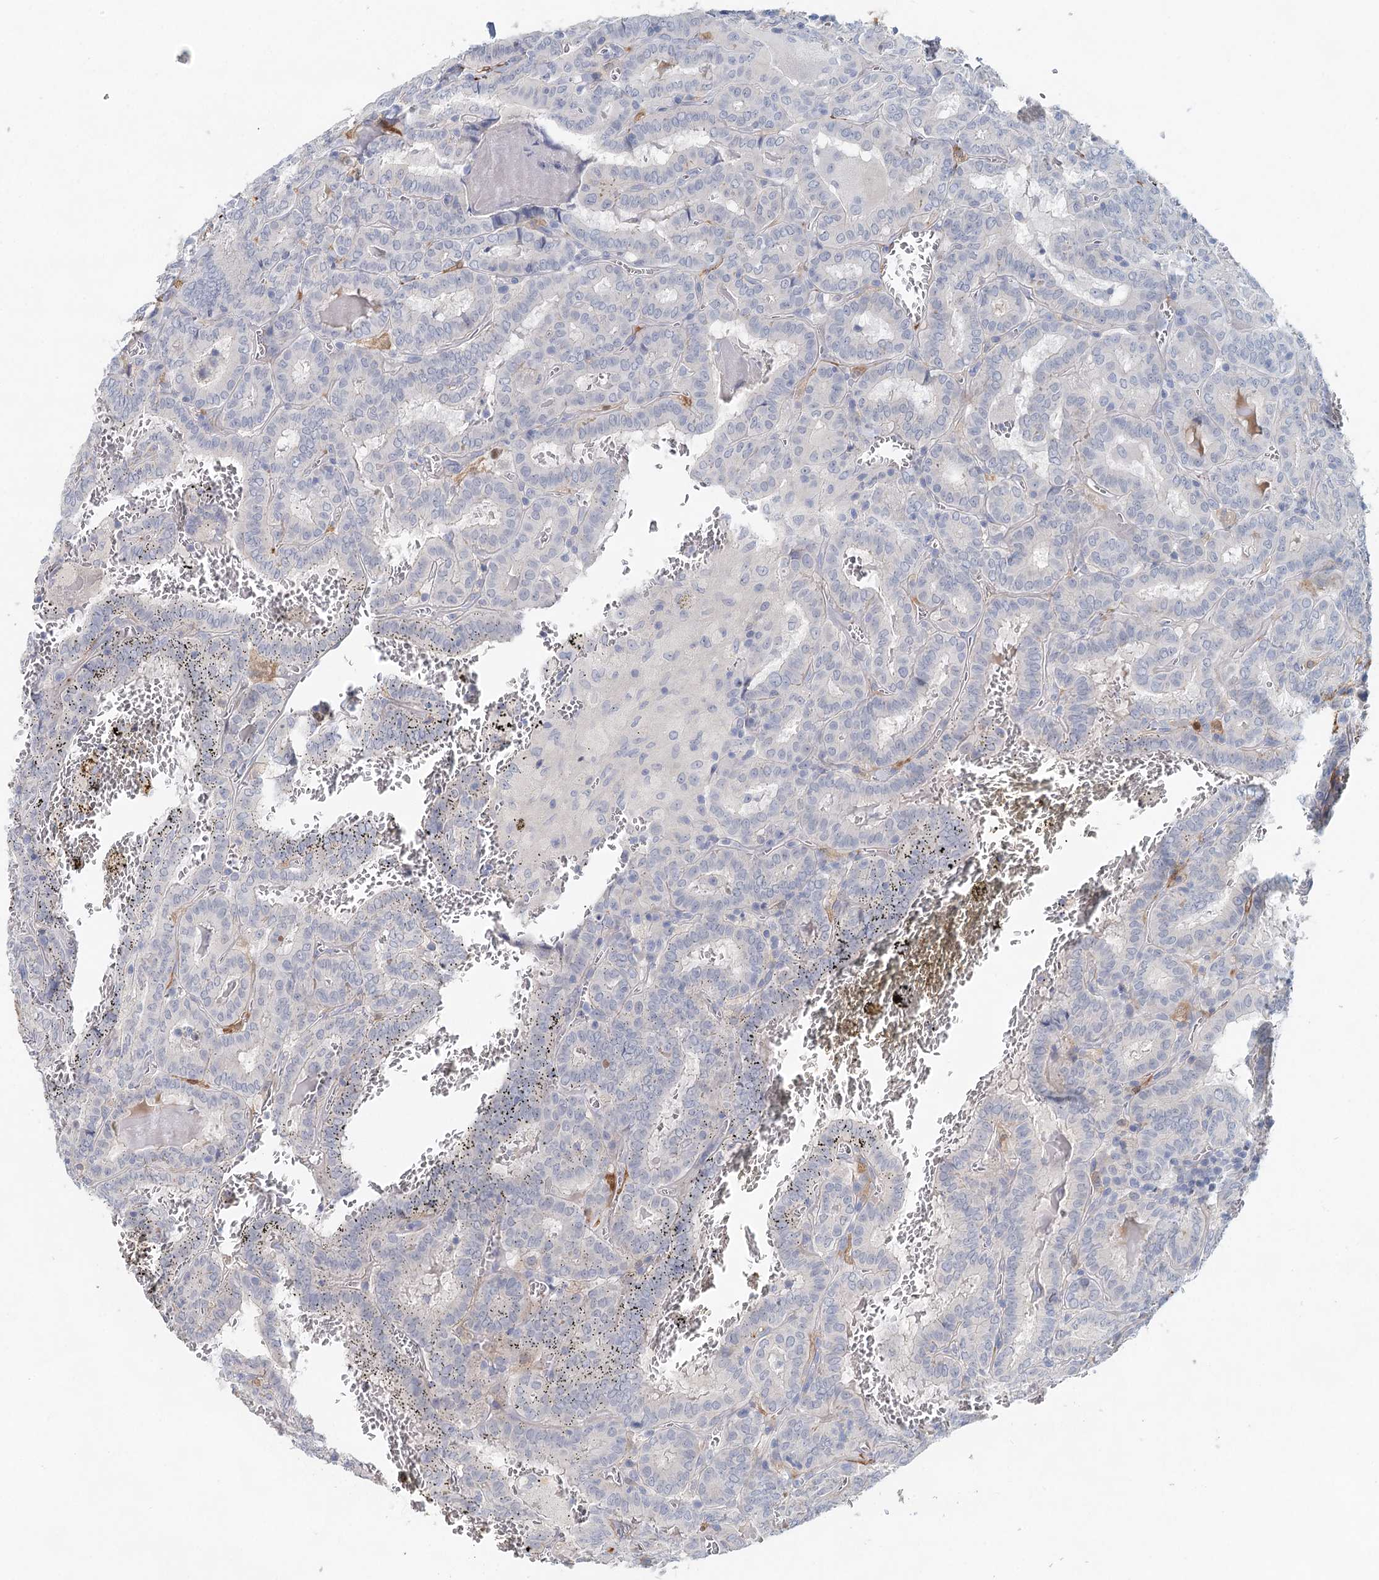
{"staining": {"intensity": "negative", "quantity": "none", "location": "none"}, "tissue": "thyroid cancer", "cell_type": "Tumor cells", "image_type": "cancer", "snomed": [{"axis": "morphology", "description": "Papillary adenocarcinoma, NOS"}, {"axis": "topography", "description": "Thyroid gland"}], "caption": "IHC image of neoplastic tissue: human thyroid cancer (papillary adenocarcinoma) stained with DAB (3,3'-diaminobenzidine) exhibits no significant protein staining in tumor cells. (DAB immunohistochemistry (IHC) visualized using brightfield microscopy, high magnification).", "gene": "SLC19A3", "patient": {"sex": "female", "age": 72}}